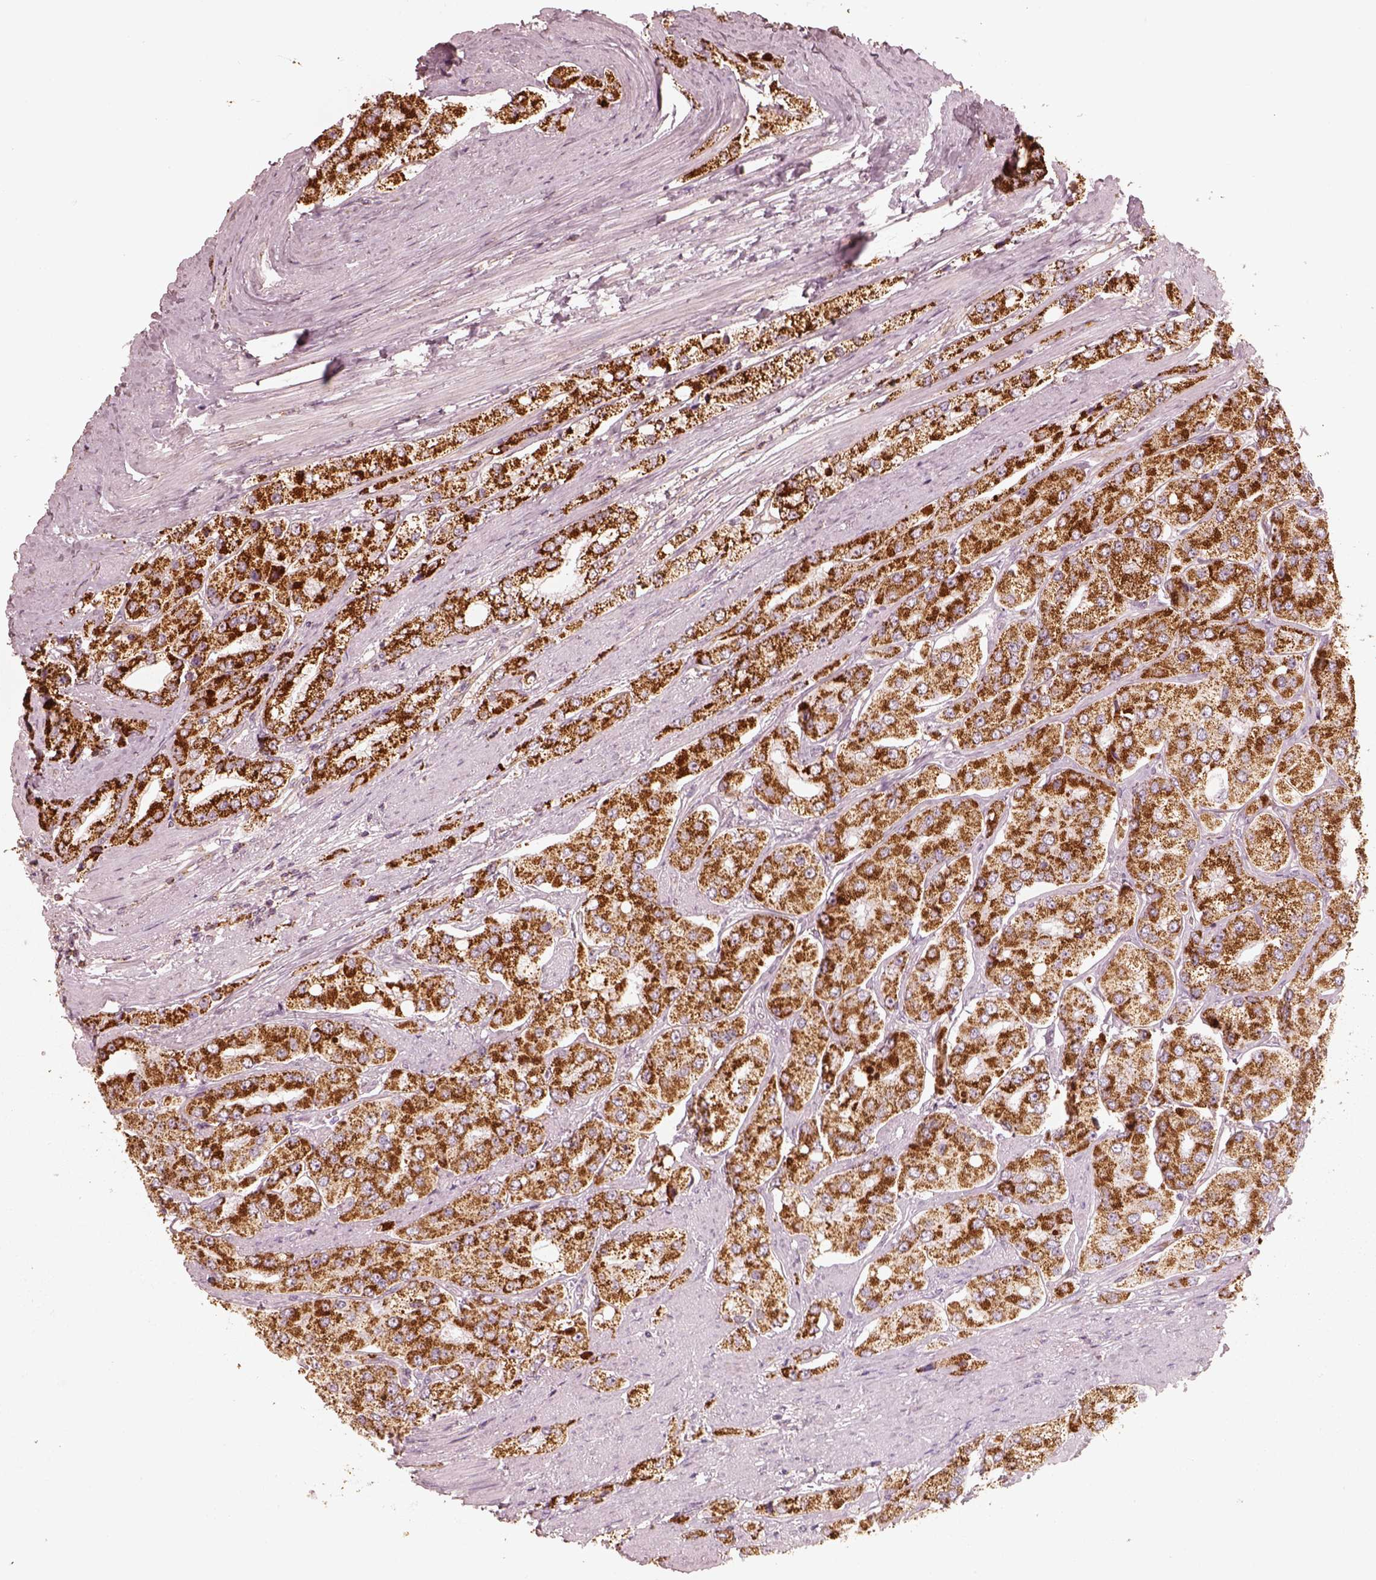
{"staining": {"intensity": "strong", "quantity": ">75%", "location": "cytoplasmic/membranous"}, "tissue": "prostate cancer", "cell_type": "Tumor cells", "image_type": "cancer", "snomed": [{"axis": "morphology", "description": "Adenocarcinoma, Low grade"}, {"axis": "topography", "description": "Prostate"}], "caption": "Protein analysis of prostate adenocarcinoma (low-grade) tissue shows strong cytoplasmic/membranous positivity in approximately >75% of tumor cells.", "gene": "ENTPD6", "patient": {"sex": "male", "age": 69}}